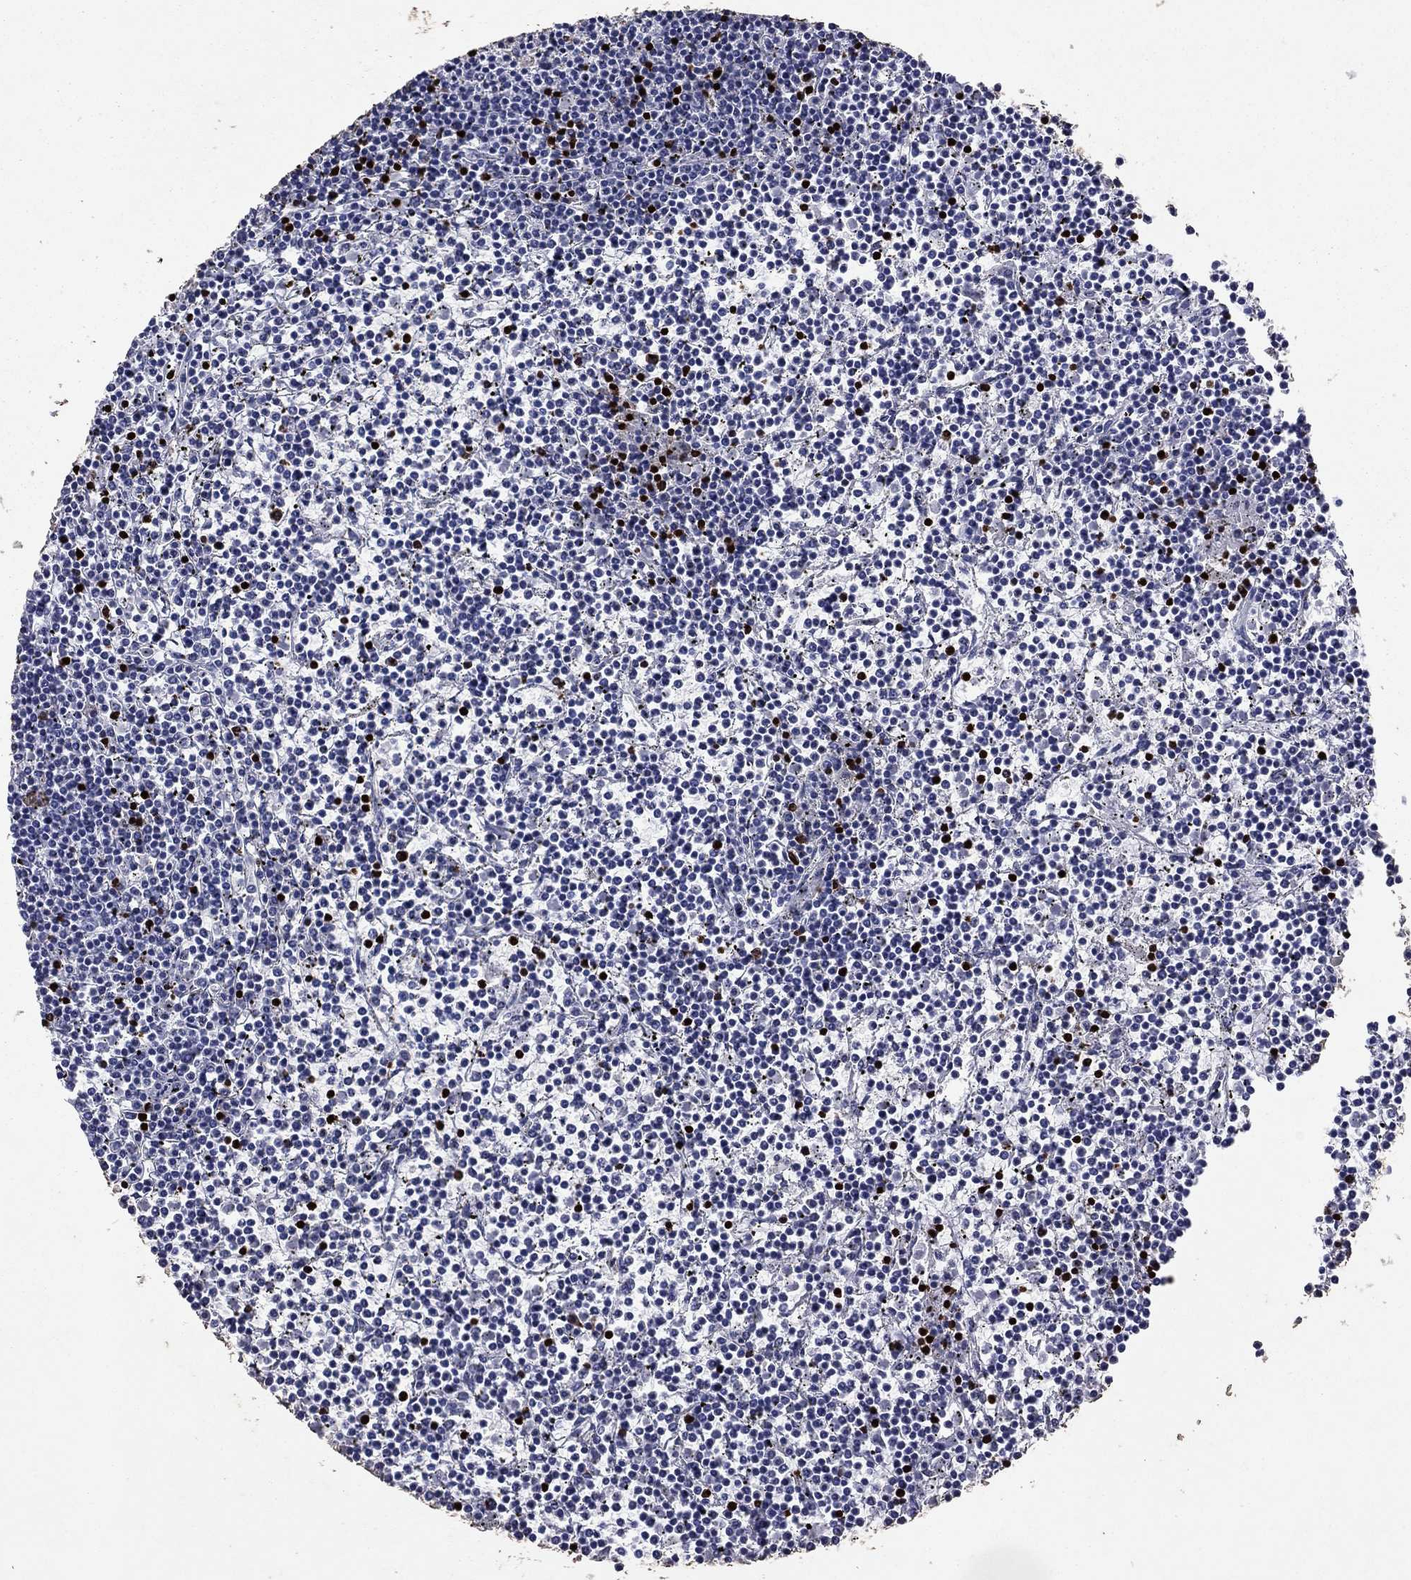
{"staining": {"intensity": "negative", "quantity": "none", "location": "none"}, "tissue": "lymphoma", "cell_type": "Tumor cells", "image_type": "cancer", "snomed": [{"axis": "morphology", "description": "Malignant lymphoma, non-Hodgkin's type, Low grade"}, {"axis": "topography", "description": "Spleen"}], "caption": "Immunohistochemistry (IHC) histopathology image of neoplastic tissue: human lymphoma stained with DAB shows no significant protein expression in tumor cells. (DAB immunohistochemistry, high magnification).", "gene": "GZMK", "patient": {"sex": "female", "age": 19}}